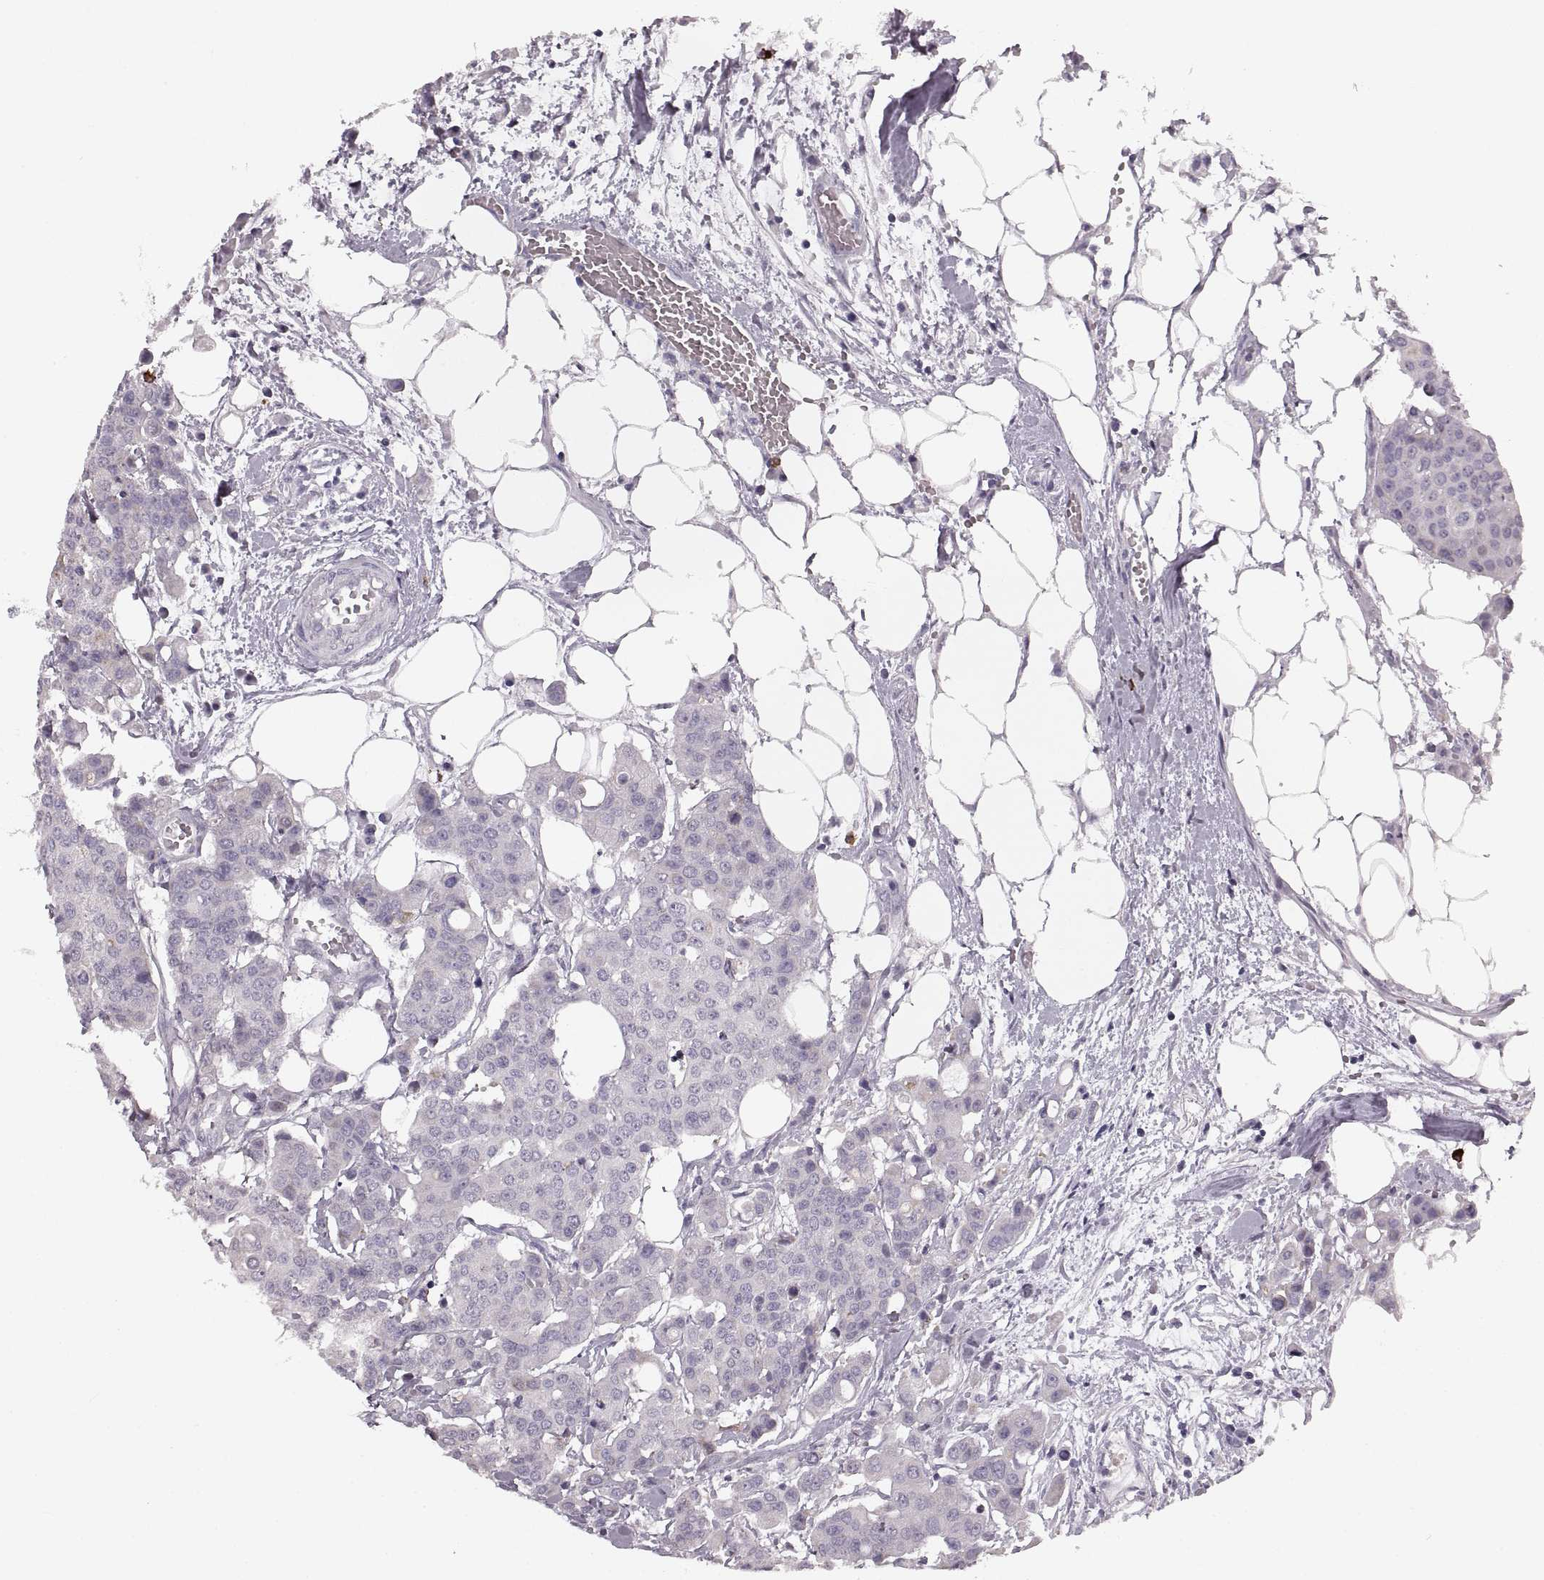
{"staining": {"intensity": "negative", "quantity": "none", "location": "none"}, "tissue": "carcinoid", "cell_type": "Tumor cells", "image_type": "cancer", "snomed": [{"axis": "morphology", "description": "Carcinoid, malignant, NOS"}, {"axis": "topography", "description": "Colon"}], "caption": "Image shows no protein positivity in tumor cells of carcinoid tissue. Brightfield microscopy of IHC stained with DAB (3,3'-diaminobenzidine) (brown) and hematoxylin (blue), captured at high magnification.", "gene": "CNTN1", "patient": {"sex": "male", "age": 81}}